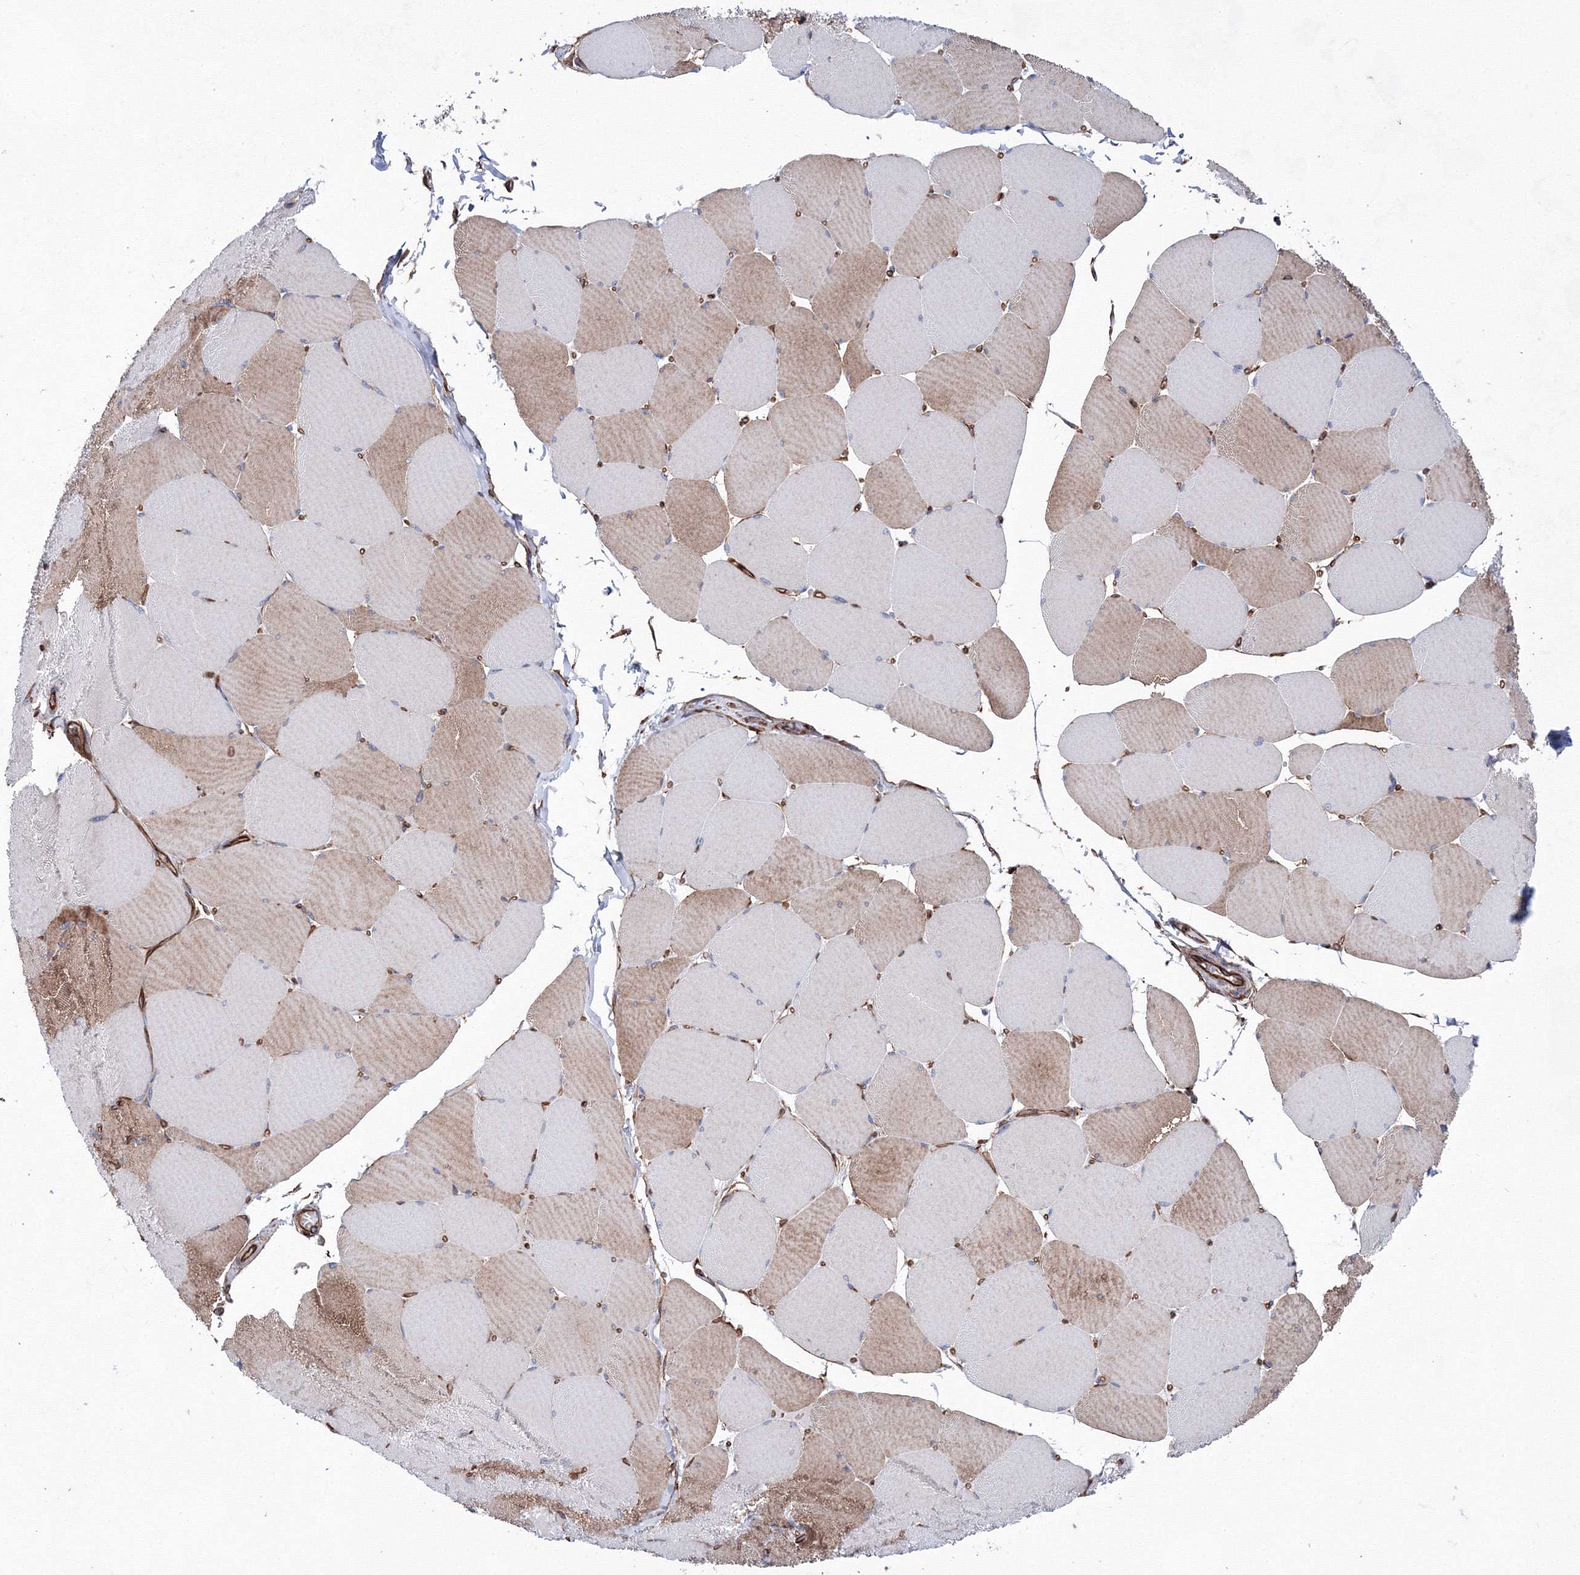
{"staining": {"intensity": "moderate", "quantity": "25%-75%", "location": "cytoplasmic/membranous"}, "tissue": "skeletal muscle", "cell_type": "Myocytes", "image_type": "normal", "snomed": [{"axis": "morphology", "description": "Normal tissue, NOS"}, {"axis": "topography", "description": "Skeletal muscle"}, {"axis": "topography", "description": "Head-Neck"}], "caption": "A high-resolution image shows IHC staining of benign skeletal muscle, which displays moderate cytoplasmic/membranous staining in approximately 25%-75% of myocytes.", "gene": "ANKRD37", "patient": {"sex": "male", "age": 66}}